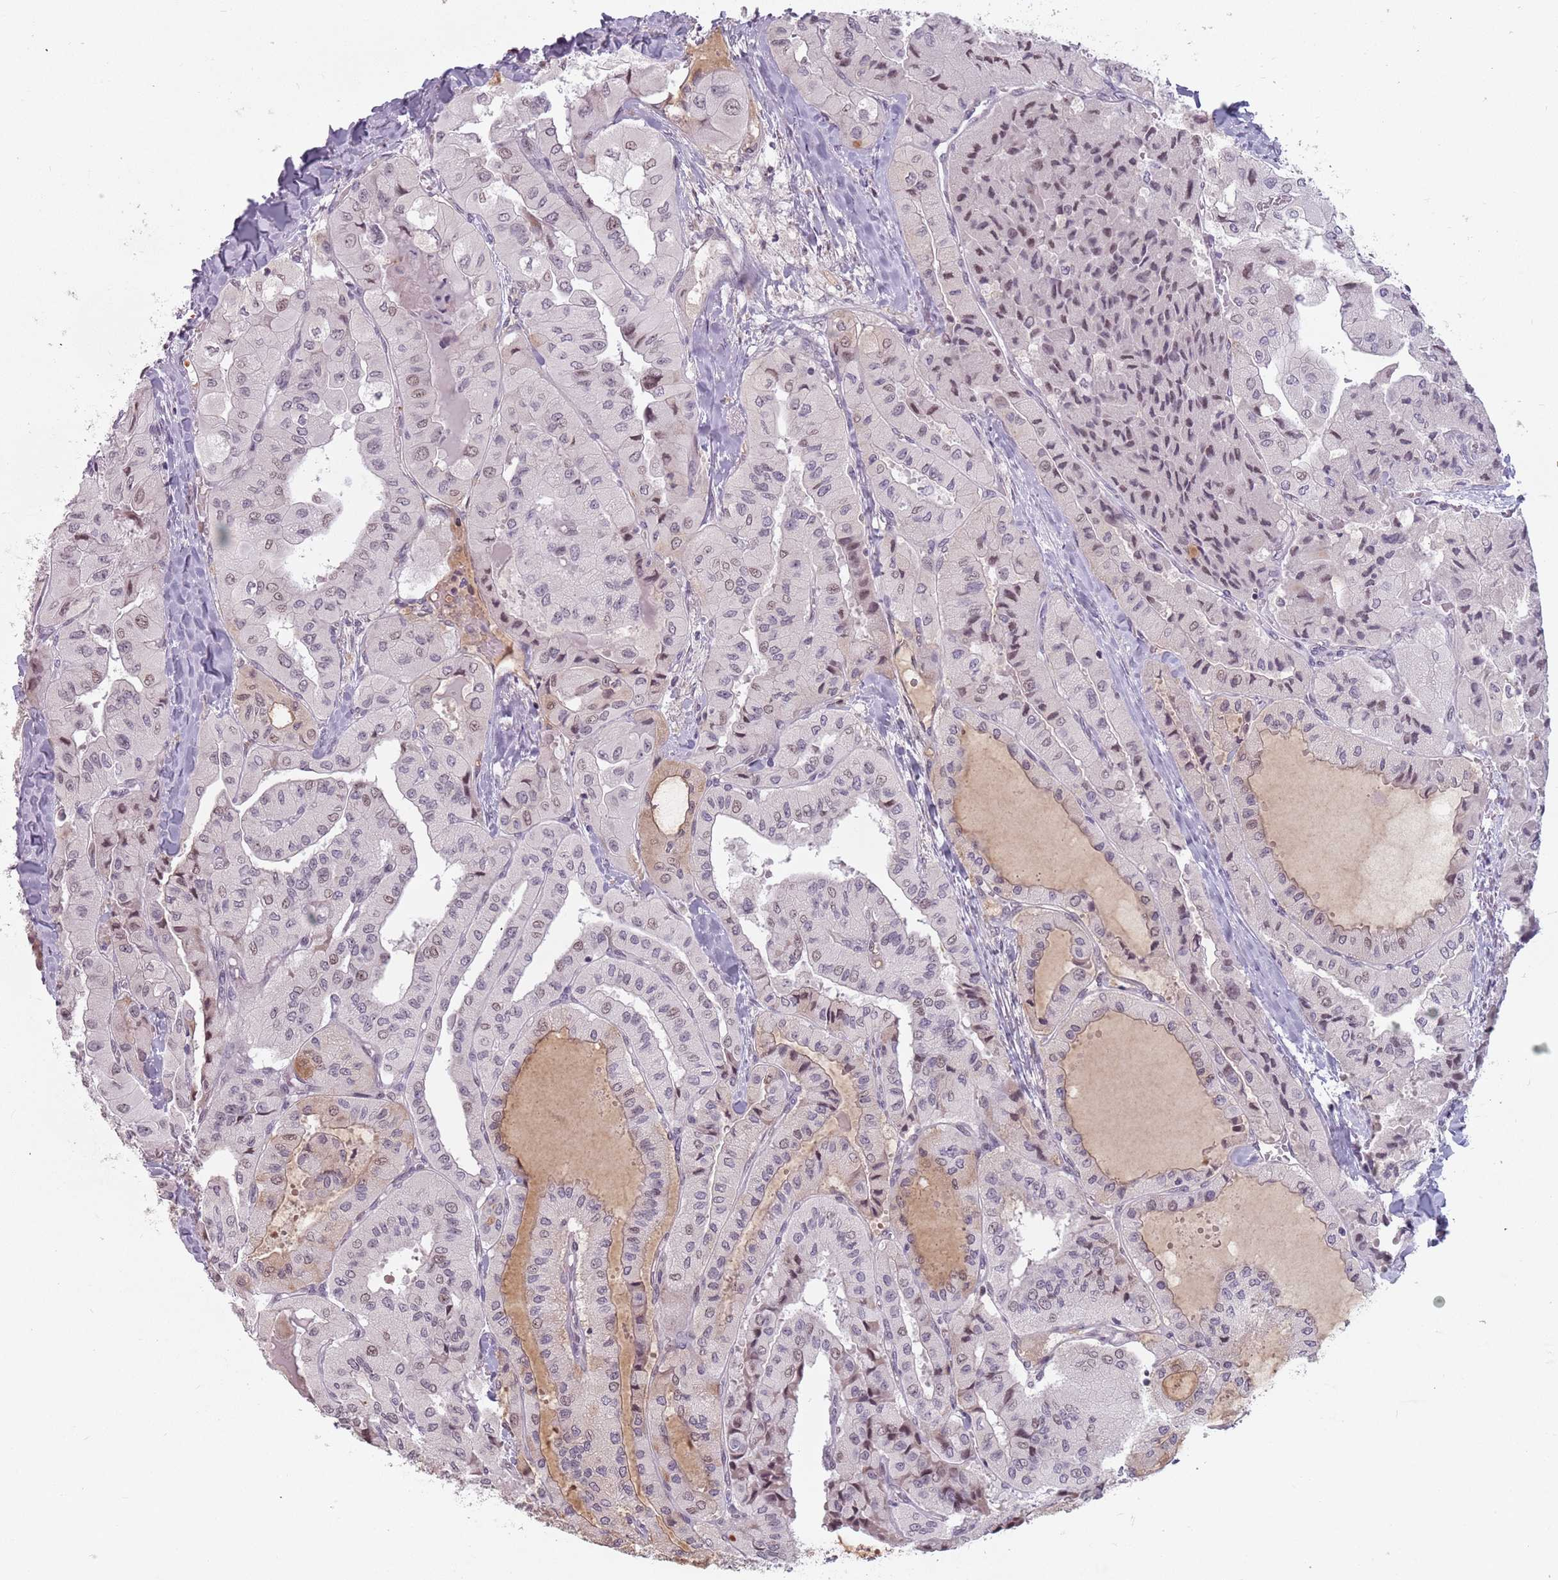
{"staining": {"intensity": "weak", "quantity": "25%-75%", "location": "nuclear"}, "tissue": "thyroid cancer", "cell_type": "Tumor cells", "image_type": "cancer", "snomed": [{"axis": "morphology", "description": "Normal tissue, NOS"}, {"axis": "morphology", "description": "Papillary adenocarcinoma, NOS"}, {"axis": "topography", "description": "Thyroid gland"}], "caption": "Weak nuclear staining is present in approximately 25%-75% of tumor cells in thyroid cancer.", "gene": "PTCHD1", "patient": {"sex": "female", "age": 59}}